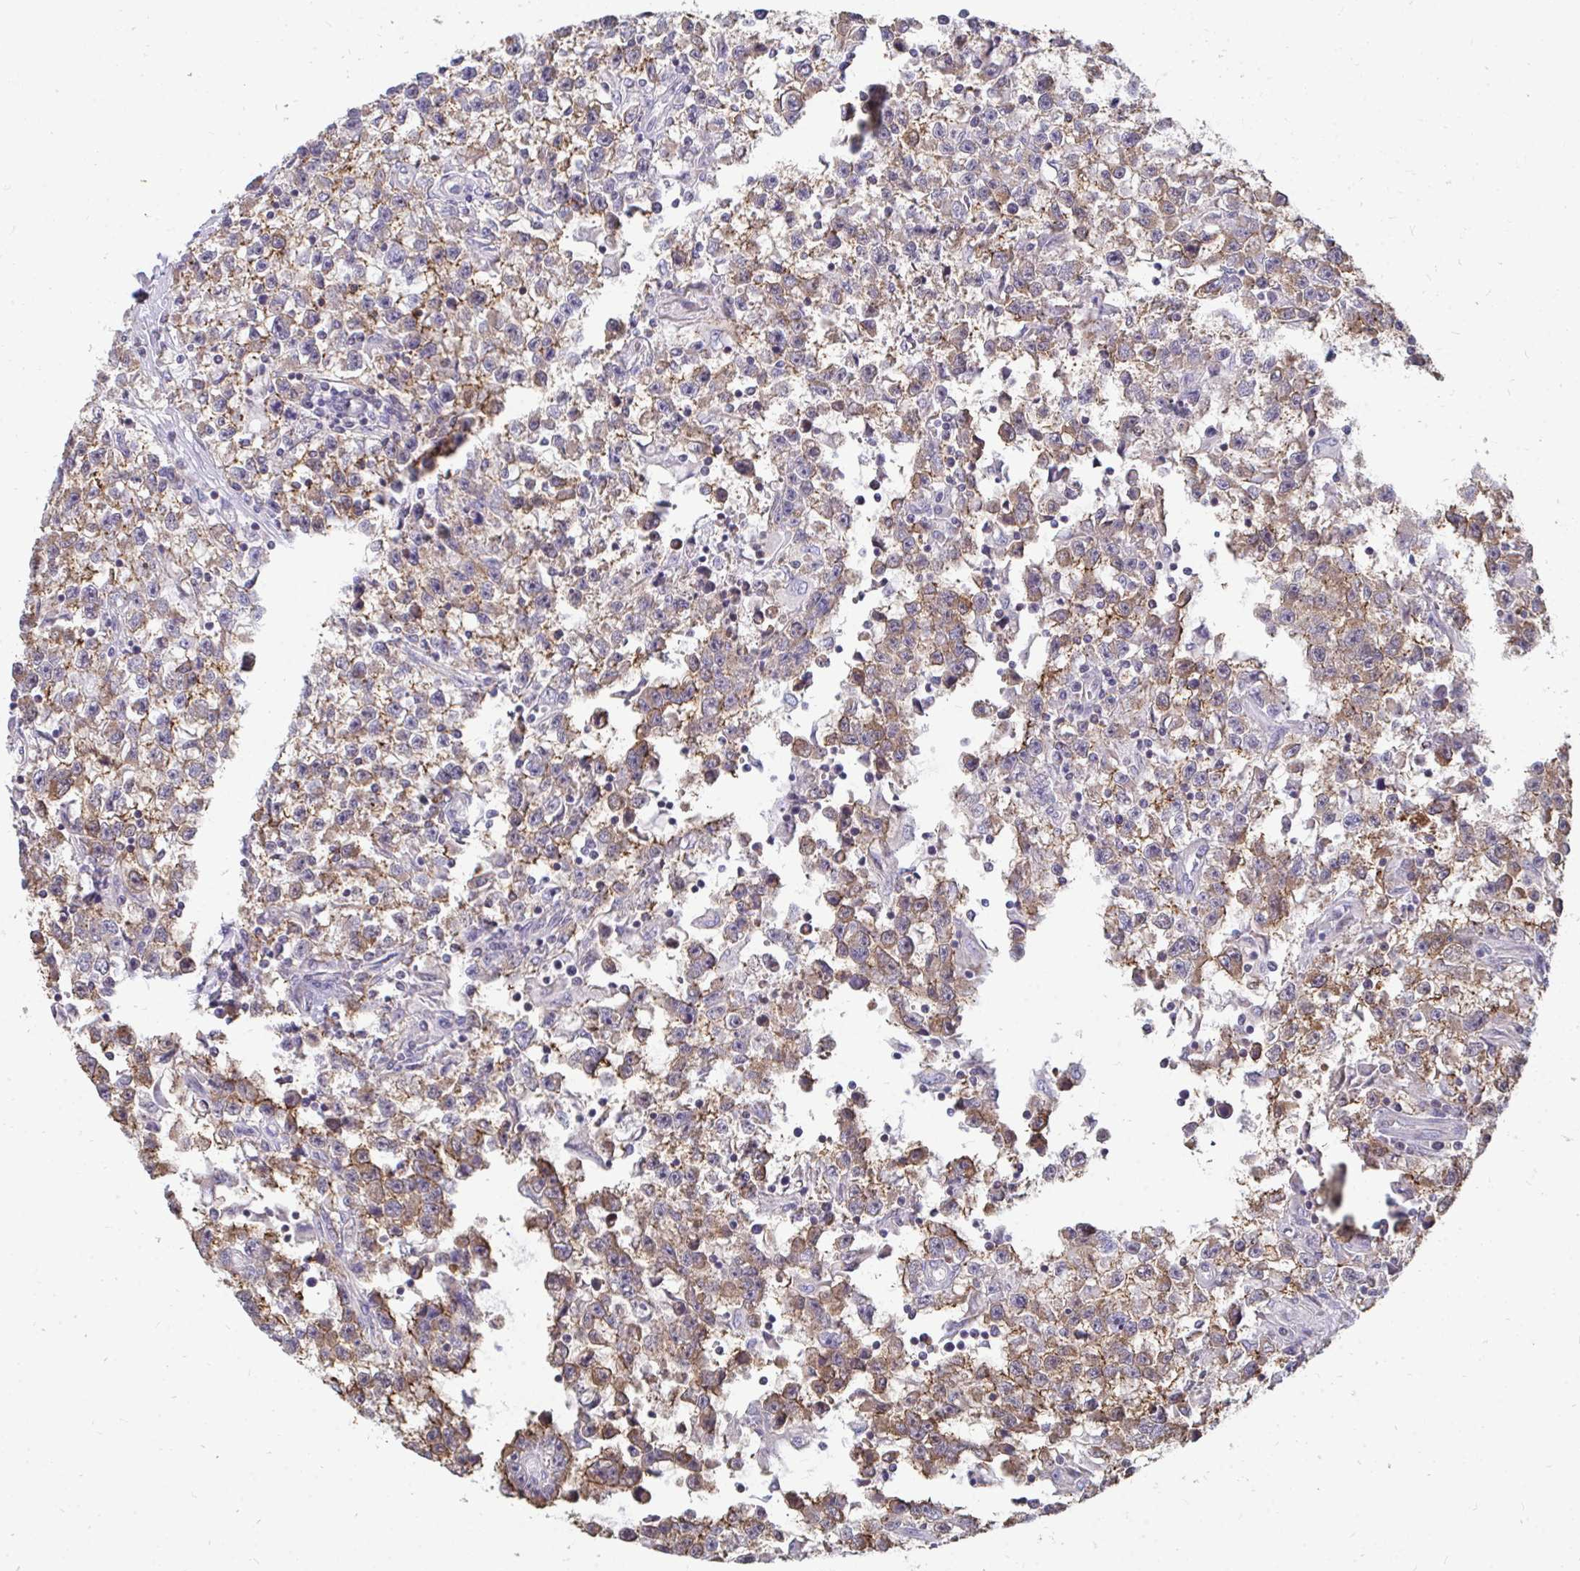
{"staining": {"intensity": "weak", "quantity": ">75%", "location": "cytoplasmic/membranous"}, "tissue": "testis cancer", "cell_type": "Tumor cells", "image_type": "cancer", "snomed": [{"axis": "morphology", "description": "Seminoma, NOS"}, {"axis": "topography", "description": "Testis"}], "caption": "This image displays immunohistochemistry staining of seminoma (testis), with low weak cytoplasmic/membranous positivity in about >75% of tumor cells.", "gene": "DNAJA2", "patient": {"sex": "male", "age": 31}}